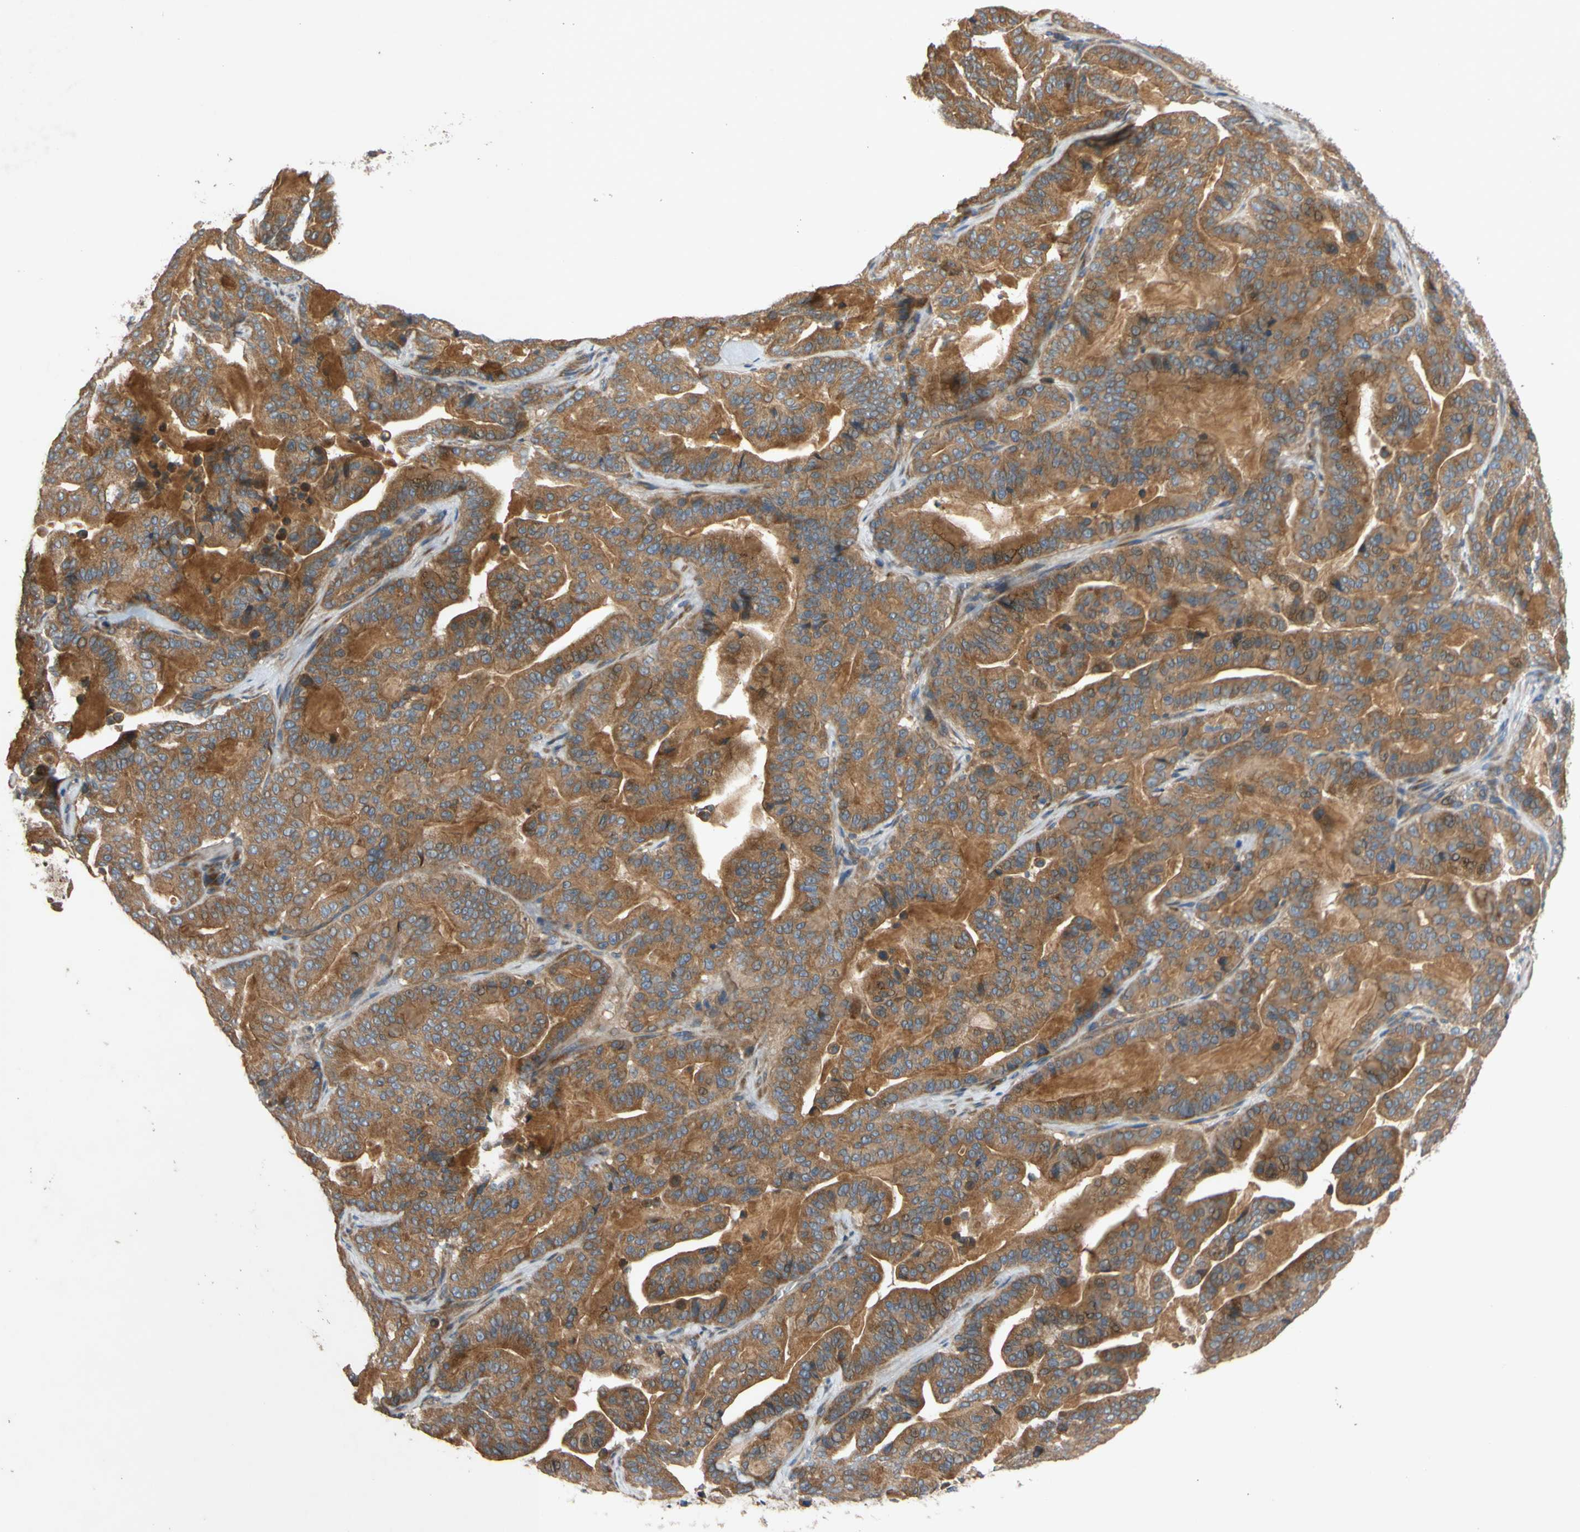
{"staining": {"intensity": "moderate", "quantity": ">75%", "location": "cytoplasmic/membranous"}, "tissue": "pancreatic cancer", "cell_type": "Tumor cells", "image_type": "cancer", "snomed": [{"axis": "morphology", "description": "Adenocarcinoma, NOS"}, {"axis": "topography", "description": "Pancreas"}], "caption": "Pancreatic cancer tissue exhibits moderate cytoplasmic/membranous positivity in about >75% of tumor cells", "gene": "MBTPS2", "patient": {"sex": "male", "age": 63}}